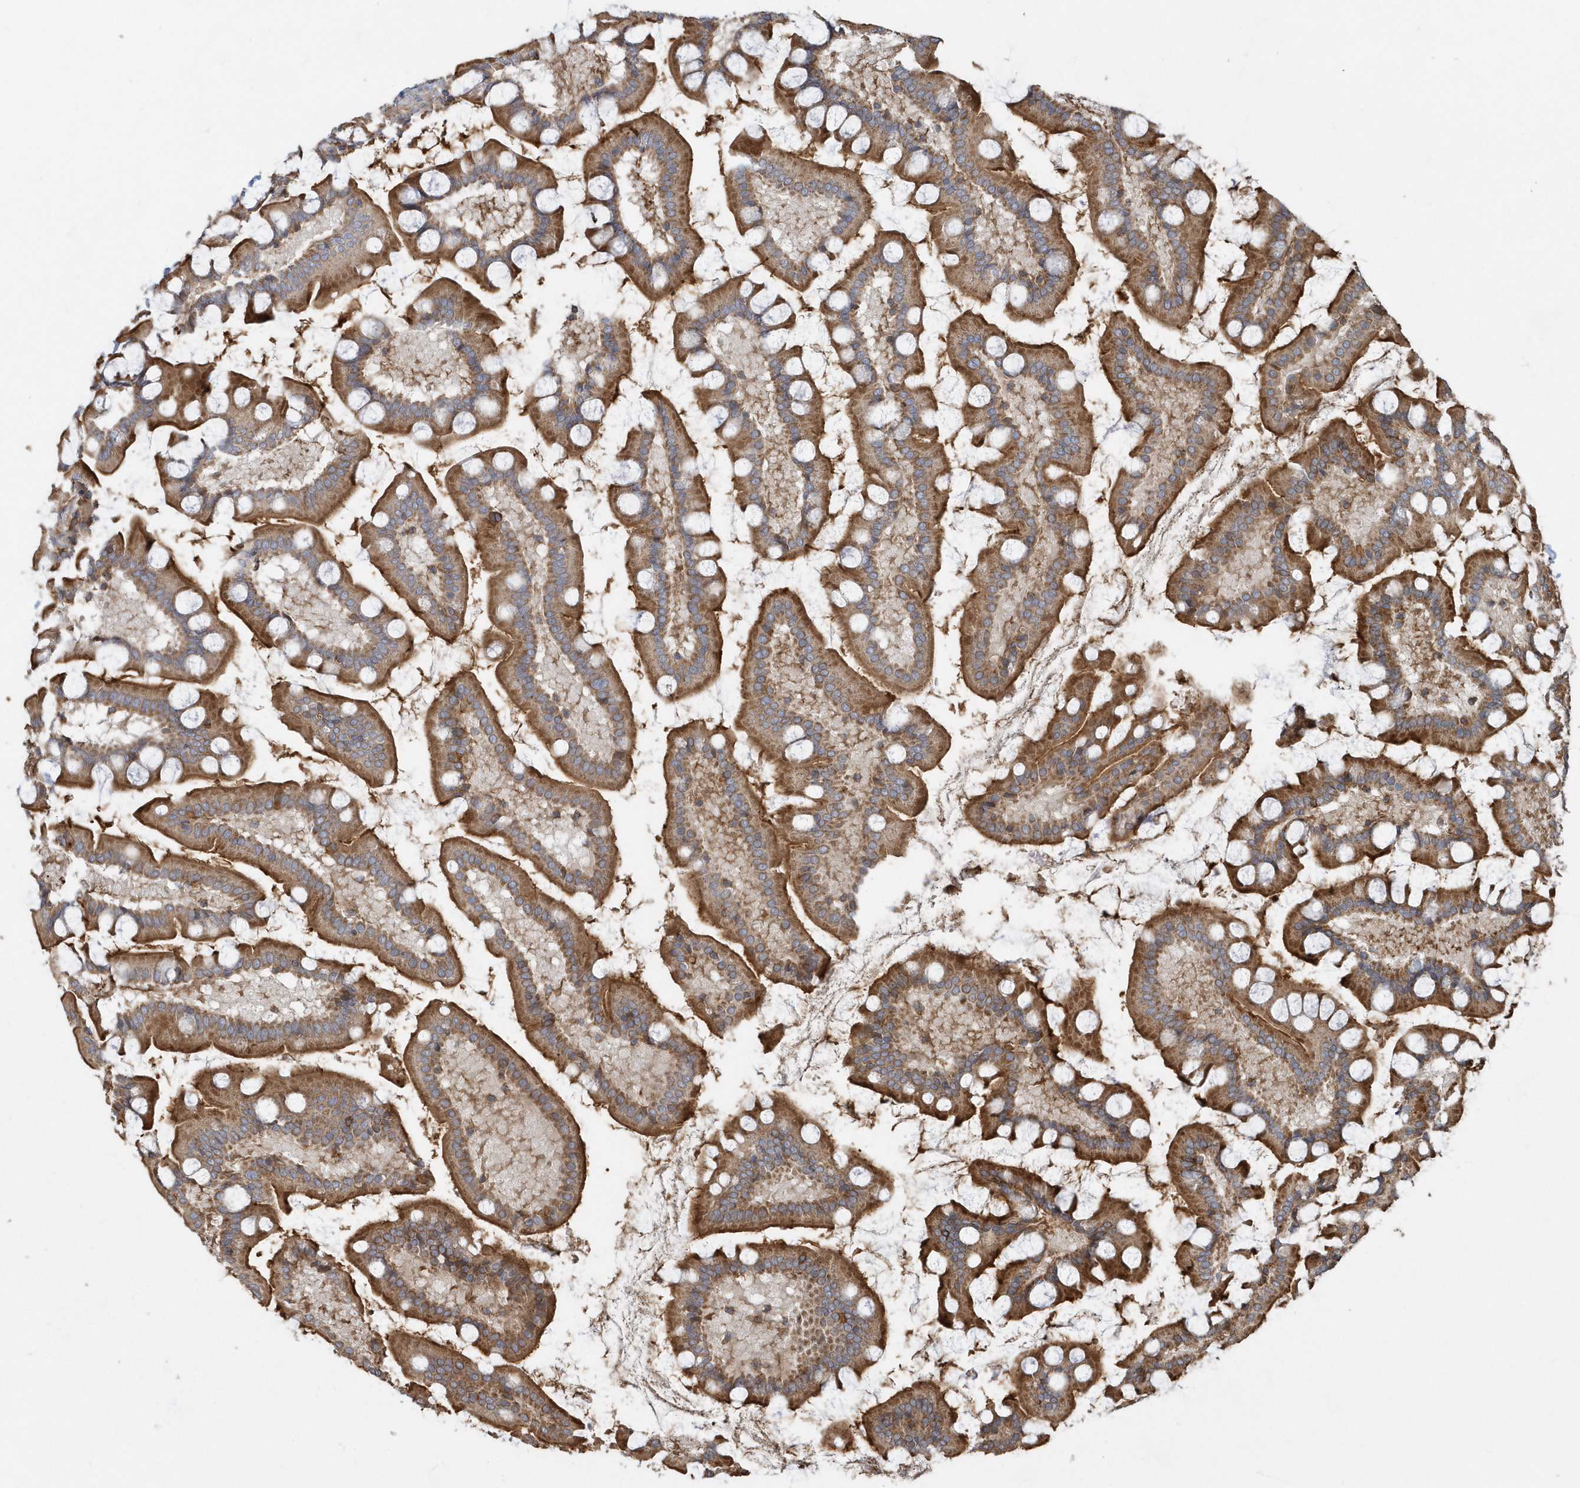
{"staining": {"intensity": "moderate", "quantity": ">75%", "location": "cytoplasmic/membranous"}, "tissue": "small intestine", "cell_type": "Glandular cells", "image_type": "normal", "snomed": [{"axis": "morphology", "description": "Normal tissue, NOS"}, {"axis": "topography", "description": "Small intestine"}], "caption": "Unremarkable small intestine exhibits moderate cytoplasmic/membranous positivity in about >75% of glandular cells, visualized by immunohistochemistry. Immunohistochemistry (ihc) stains the protein in brown and the nuclei are stained blue.", "gene": "TRAIP", "patient": {"sex": "male", "age": 41}}